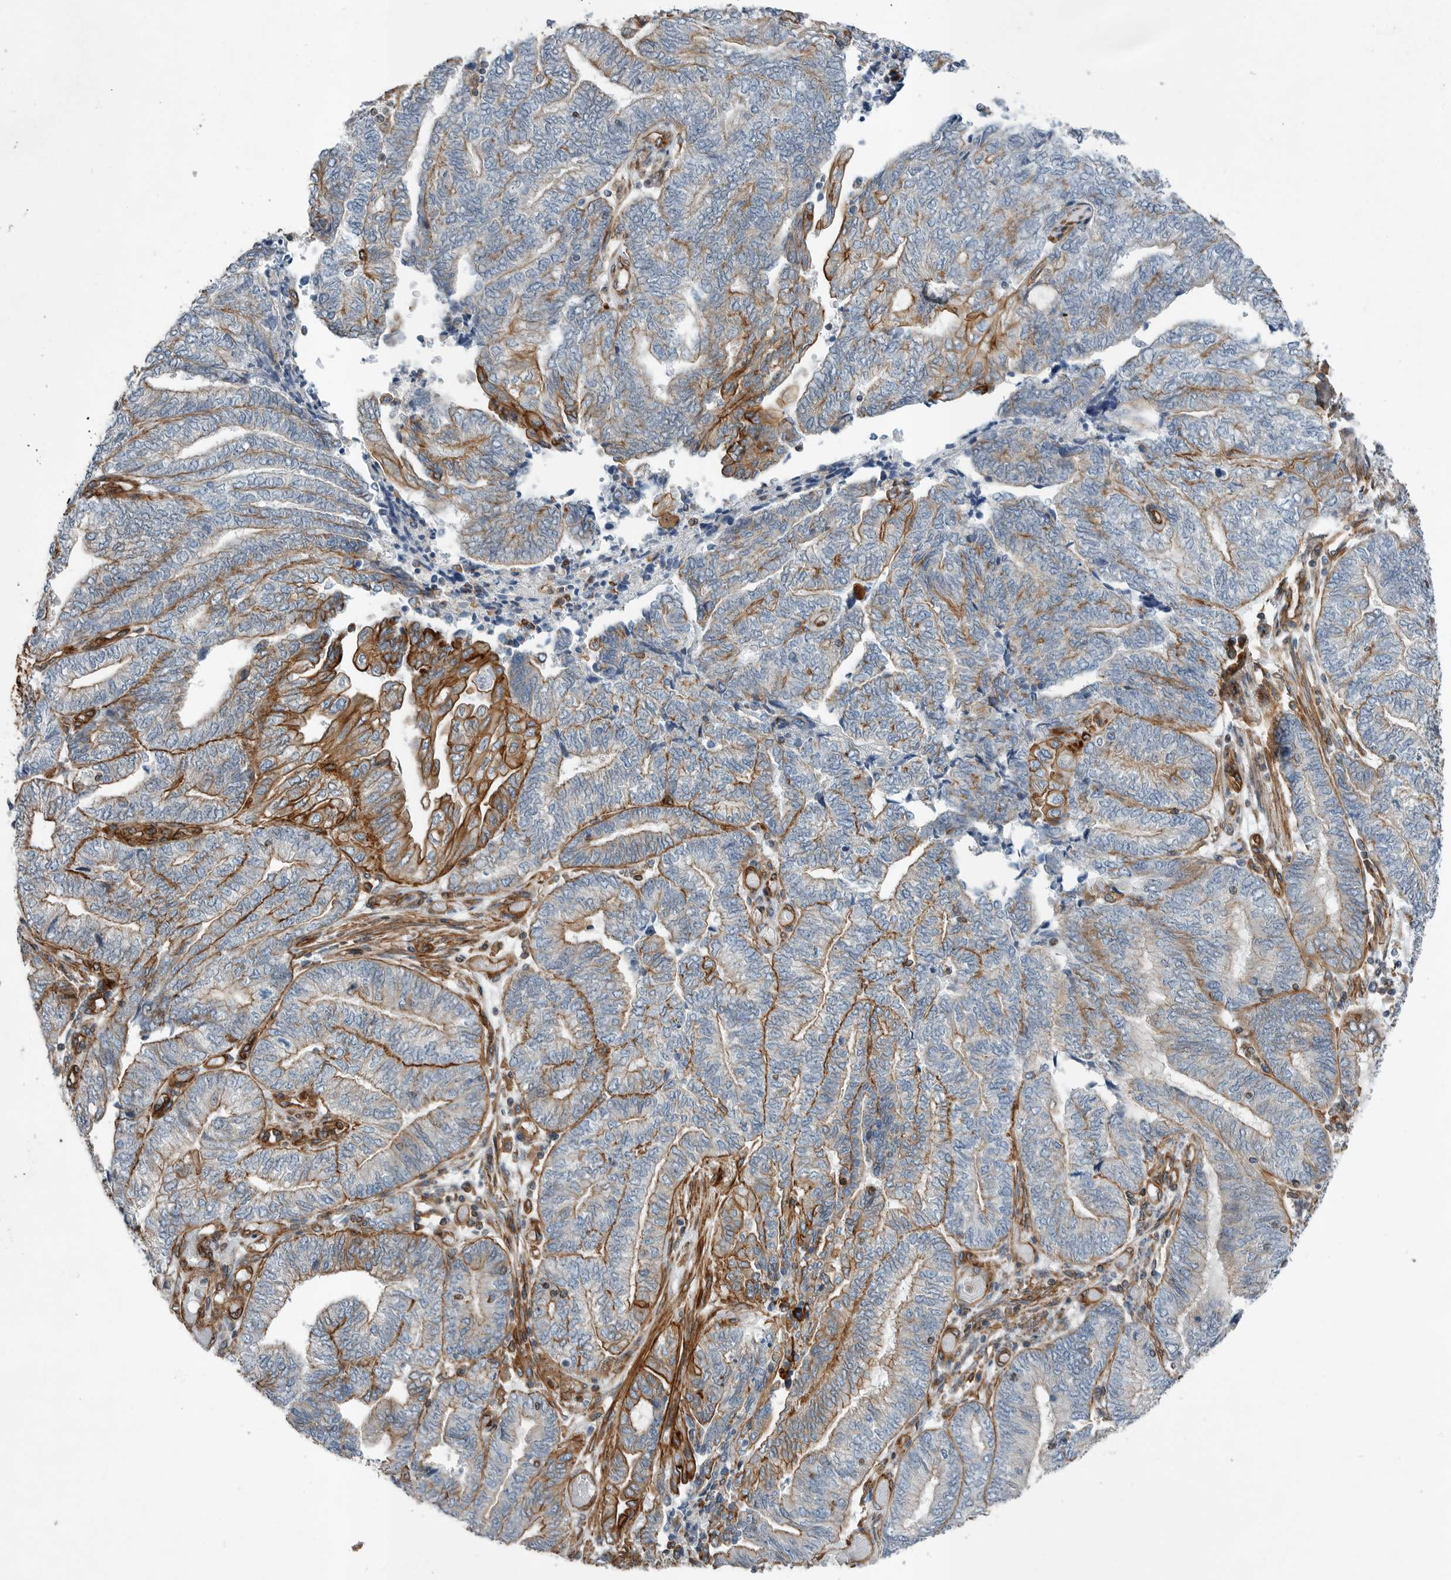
{"staining": {"intensity": "strong", "quantity": "<25%", "location": "cytoplasmic/membranous"}, "tissue": "endometrial cancer", "cell_type": "Tumor cells", "image_type": "cancer", "snomed": [{"axis": "morphology", "description": "Adenocarcinoma, NOS"}, {"axis": "topography", "description": "Uterus"}, {"axis": "topography", "description": "Endometrium"}], "caption": "Endometrial adenocarcinoma was stained to show a protein in brown. There is medium levels of strong cytoplasmic/membranous expression in about <25% of tumor cells. The staining was performed using DAB (3,3'-diaminobenzidine), with brown indicating positive protein expression. Nuclei are stained blue with hematoxylin.", "gene": "PLEC", "patient": {"sex": "female", "age": 70}}